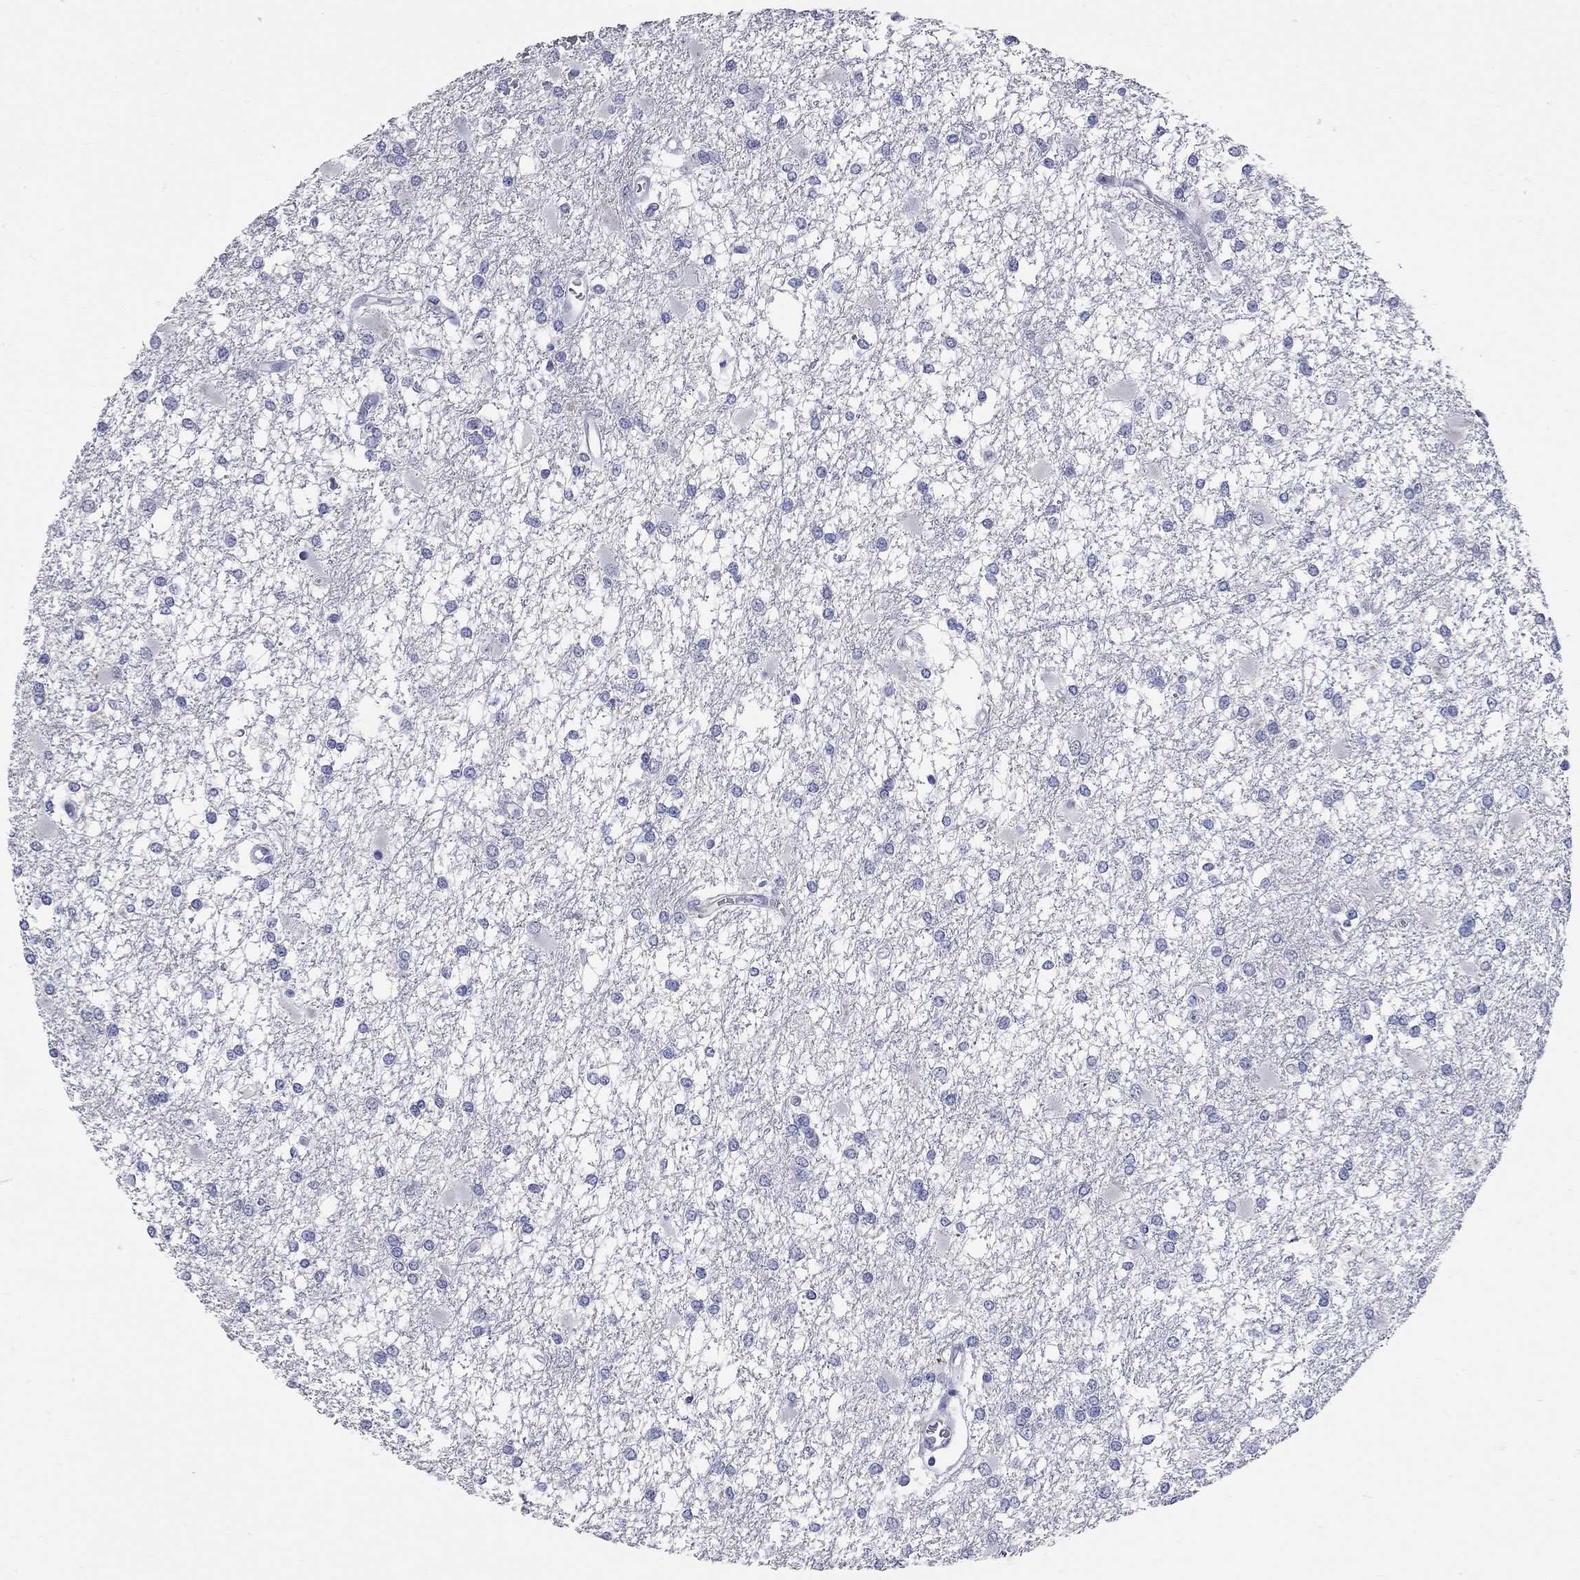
{"staining": {"intensity": "negative", "quantity": "none", "location": "none"}, "tissue": "glioma", "cell_type": "Tumor cells", "image_type": "cancer", "snomed": [{"axis": "morphology", "description": "Glioma, malignant, High grade"}, {"axis": "topography", "description": "Cerebral cortex"}], "caption": "The image displays no staining of tumor cells in glioma.", "gene": "FAM221B", "patient": {"sex": "male", "age": 79}}